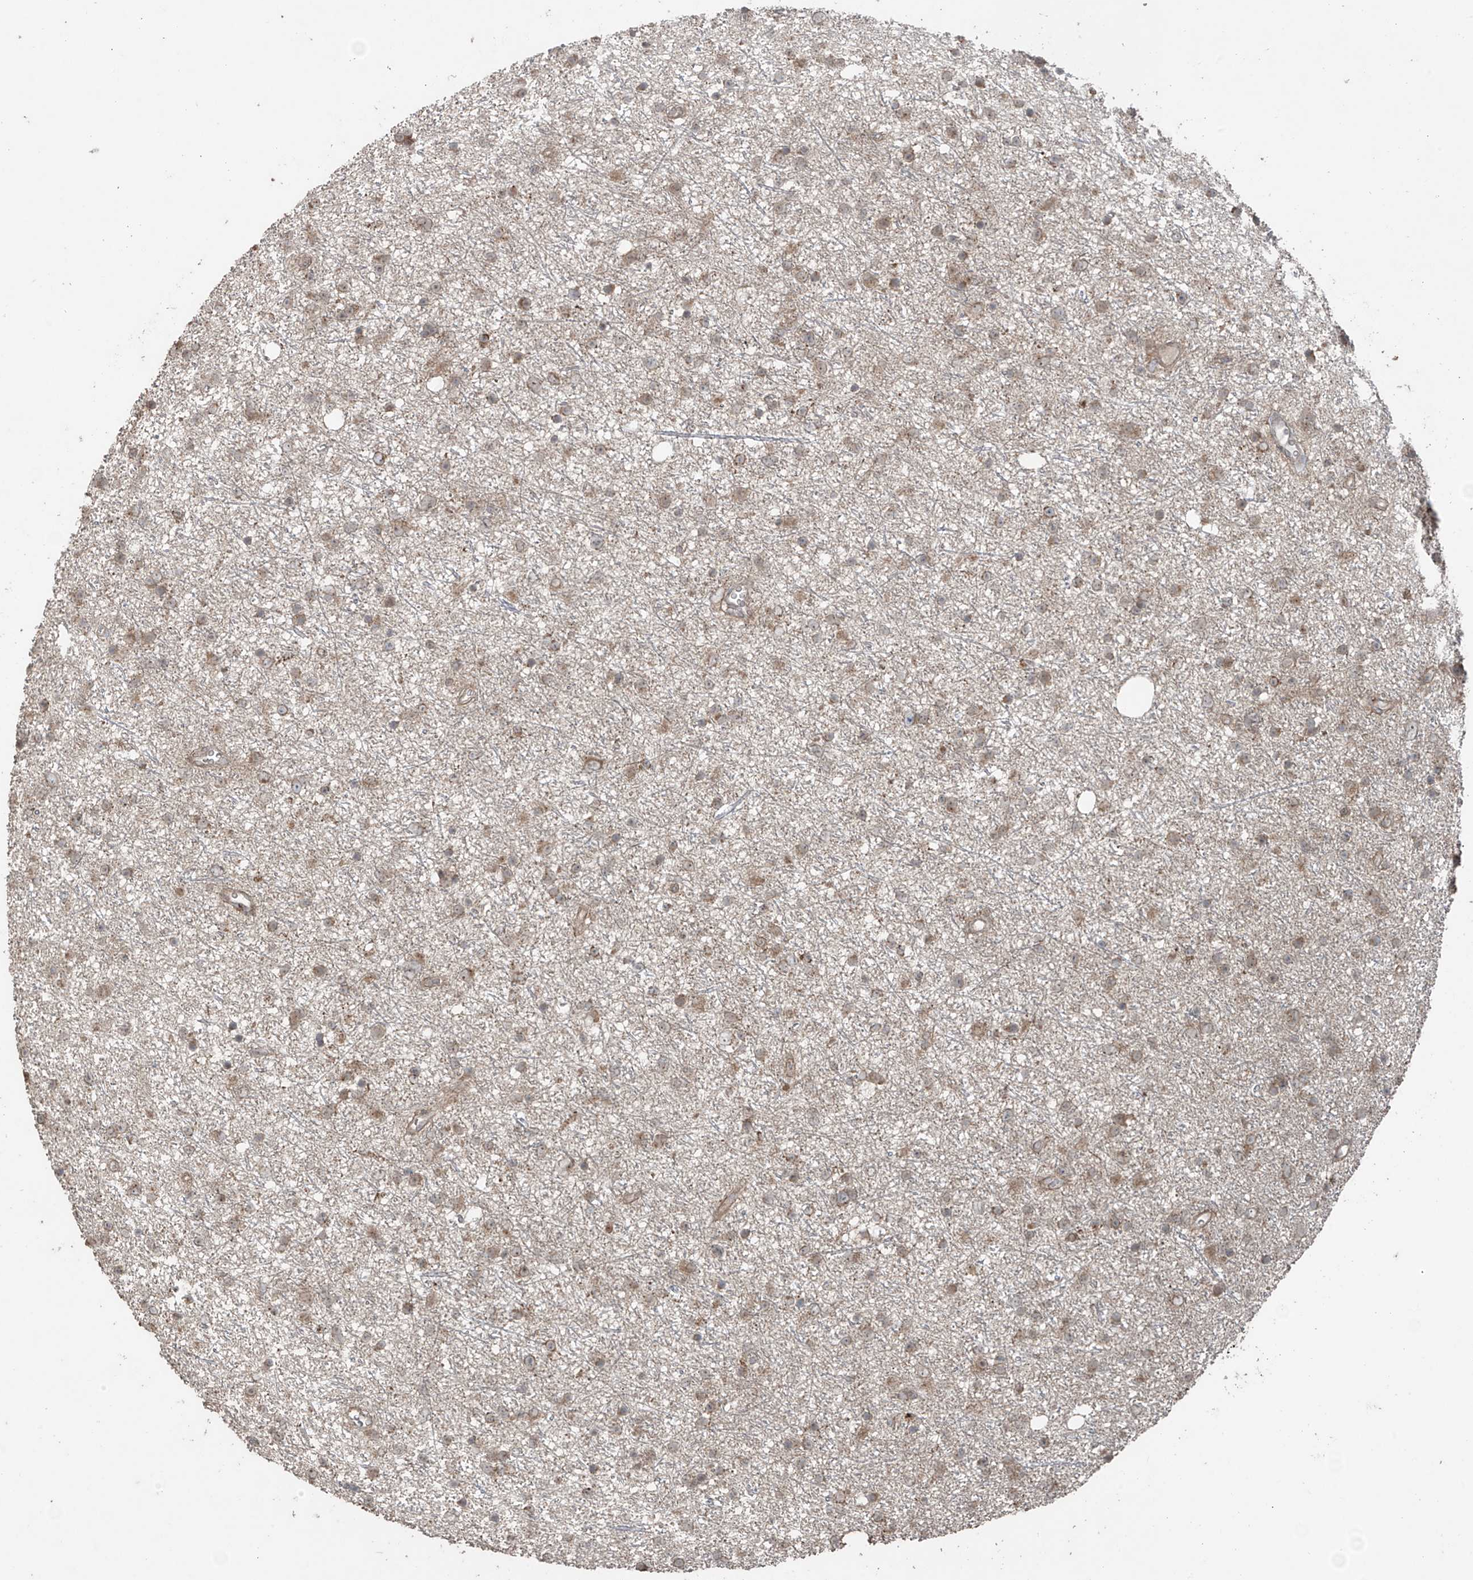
{"staining": {"intensity": "weak", "quantity": "25%-75%", "location": "cytoplasmic/membranous"}, "tissue": "glioma", "cell_type": "Tumor cells", "image_type": "cancer", "snomed": [{"axis": "morphology", "description": "Glioma, malignant, Low grade"}, {"axis": "topography", "description": "Cerebral cortex"}], "caption": "Brown immunohistochemical staining in glioma shows weak cytoplasmic/membranous staining in approximately 25%-75% of tumor cells.", "gene": "PGPEP1", "patient": {"sex": "female", "age": 39}}